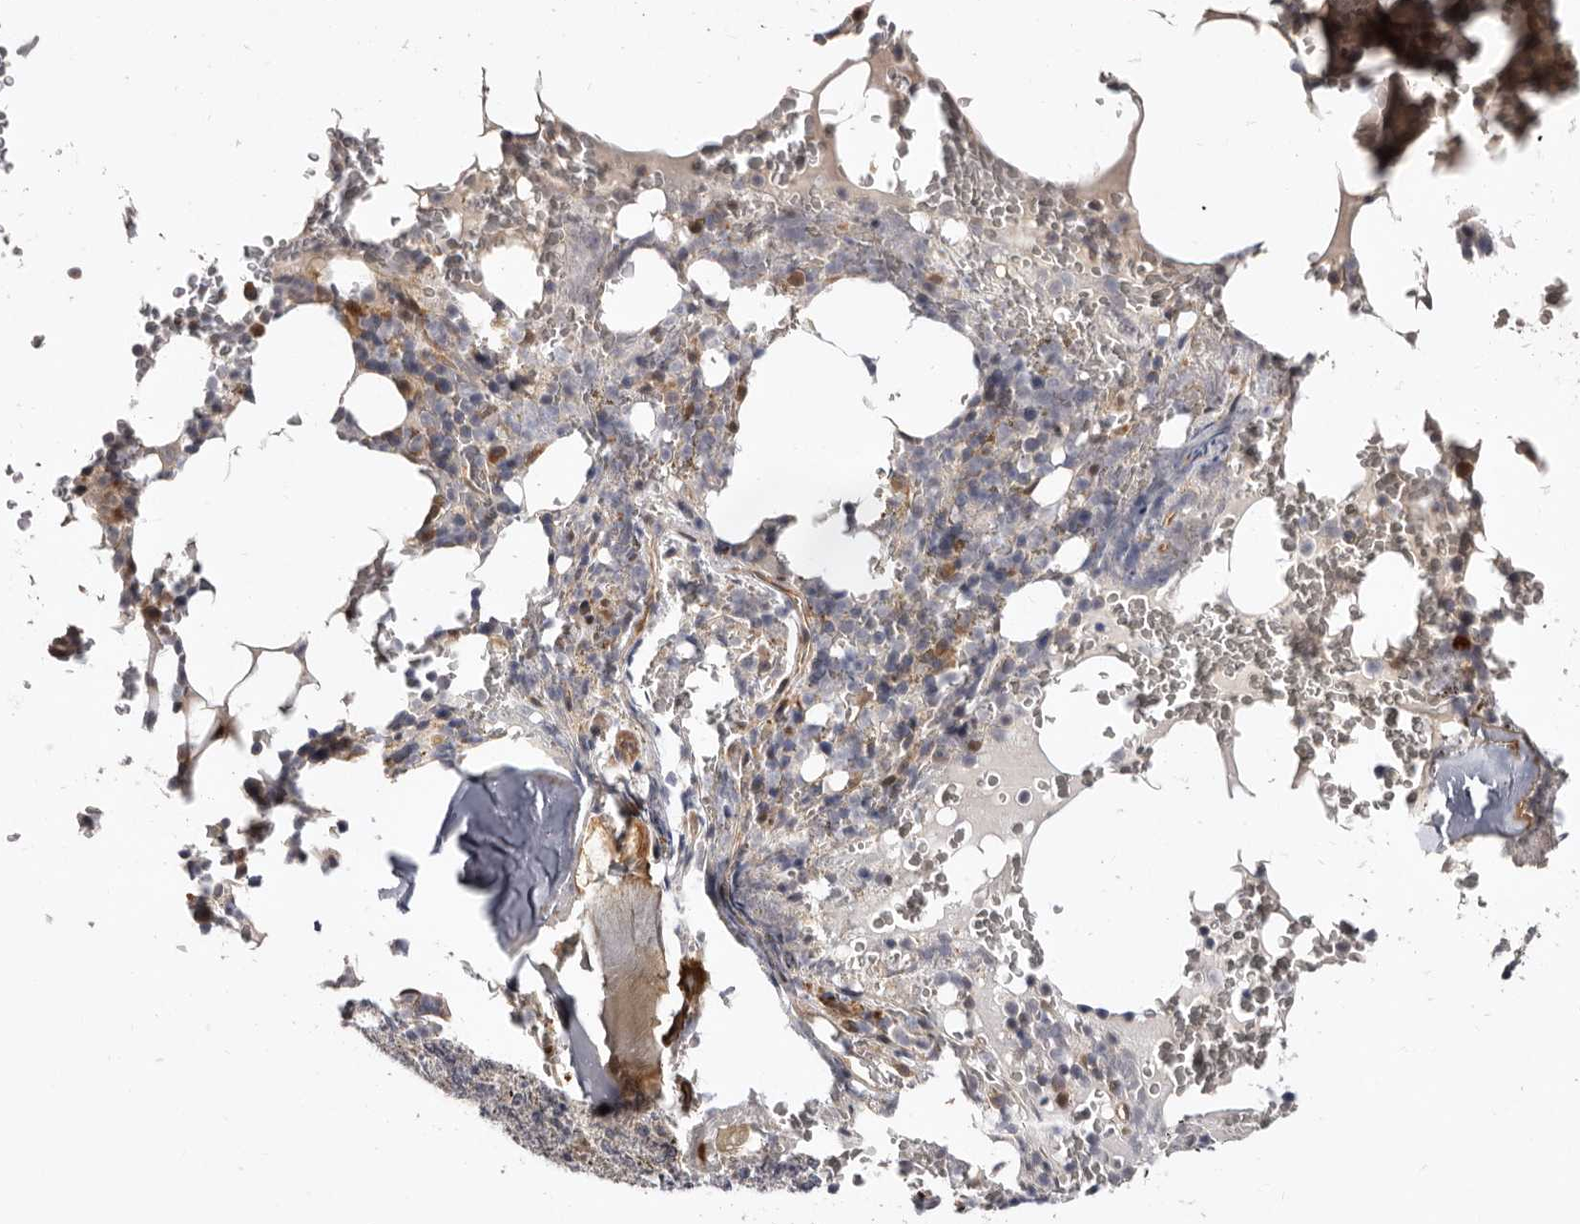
{"staining": {"intensity": "moderate", "quantity": "<25%", "location": "cytoplasmic/membranous"}, "tissue": "bone marrow", "cell_type": "Hematopoietic cells", "image_type": "normal", "snomed": [{"axis": "morphology", "description": "Normal tissue, NOS"}, {"axis": "topography", "description": "Bone marrow"}], "caption": "Hematopoietic cells show low levels of moderate cytoplasmic/membranous positivity in about <25% of cells in normal human bone marrow. (DAB (3,3'-diaminobenzidine) IHC, brown staining for protein, blue staining for nuclei).", "gene": "SBDS", "patient": {"sex": "male", "age": 58}}